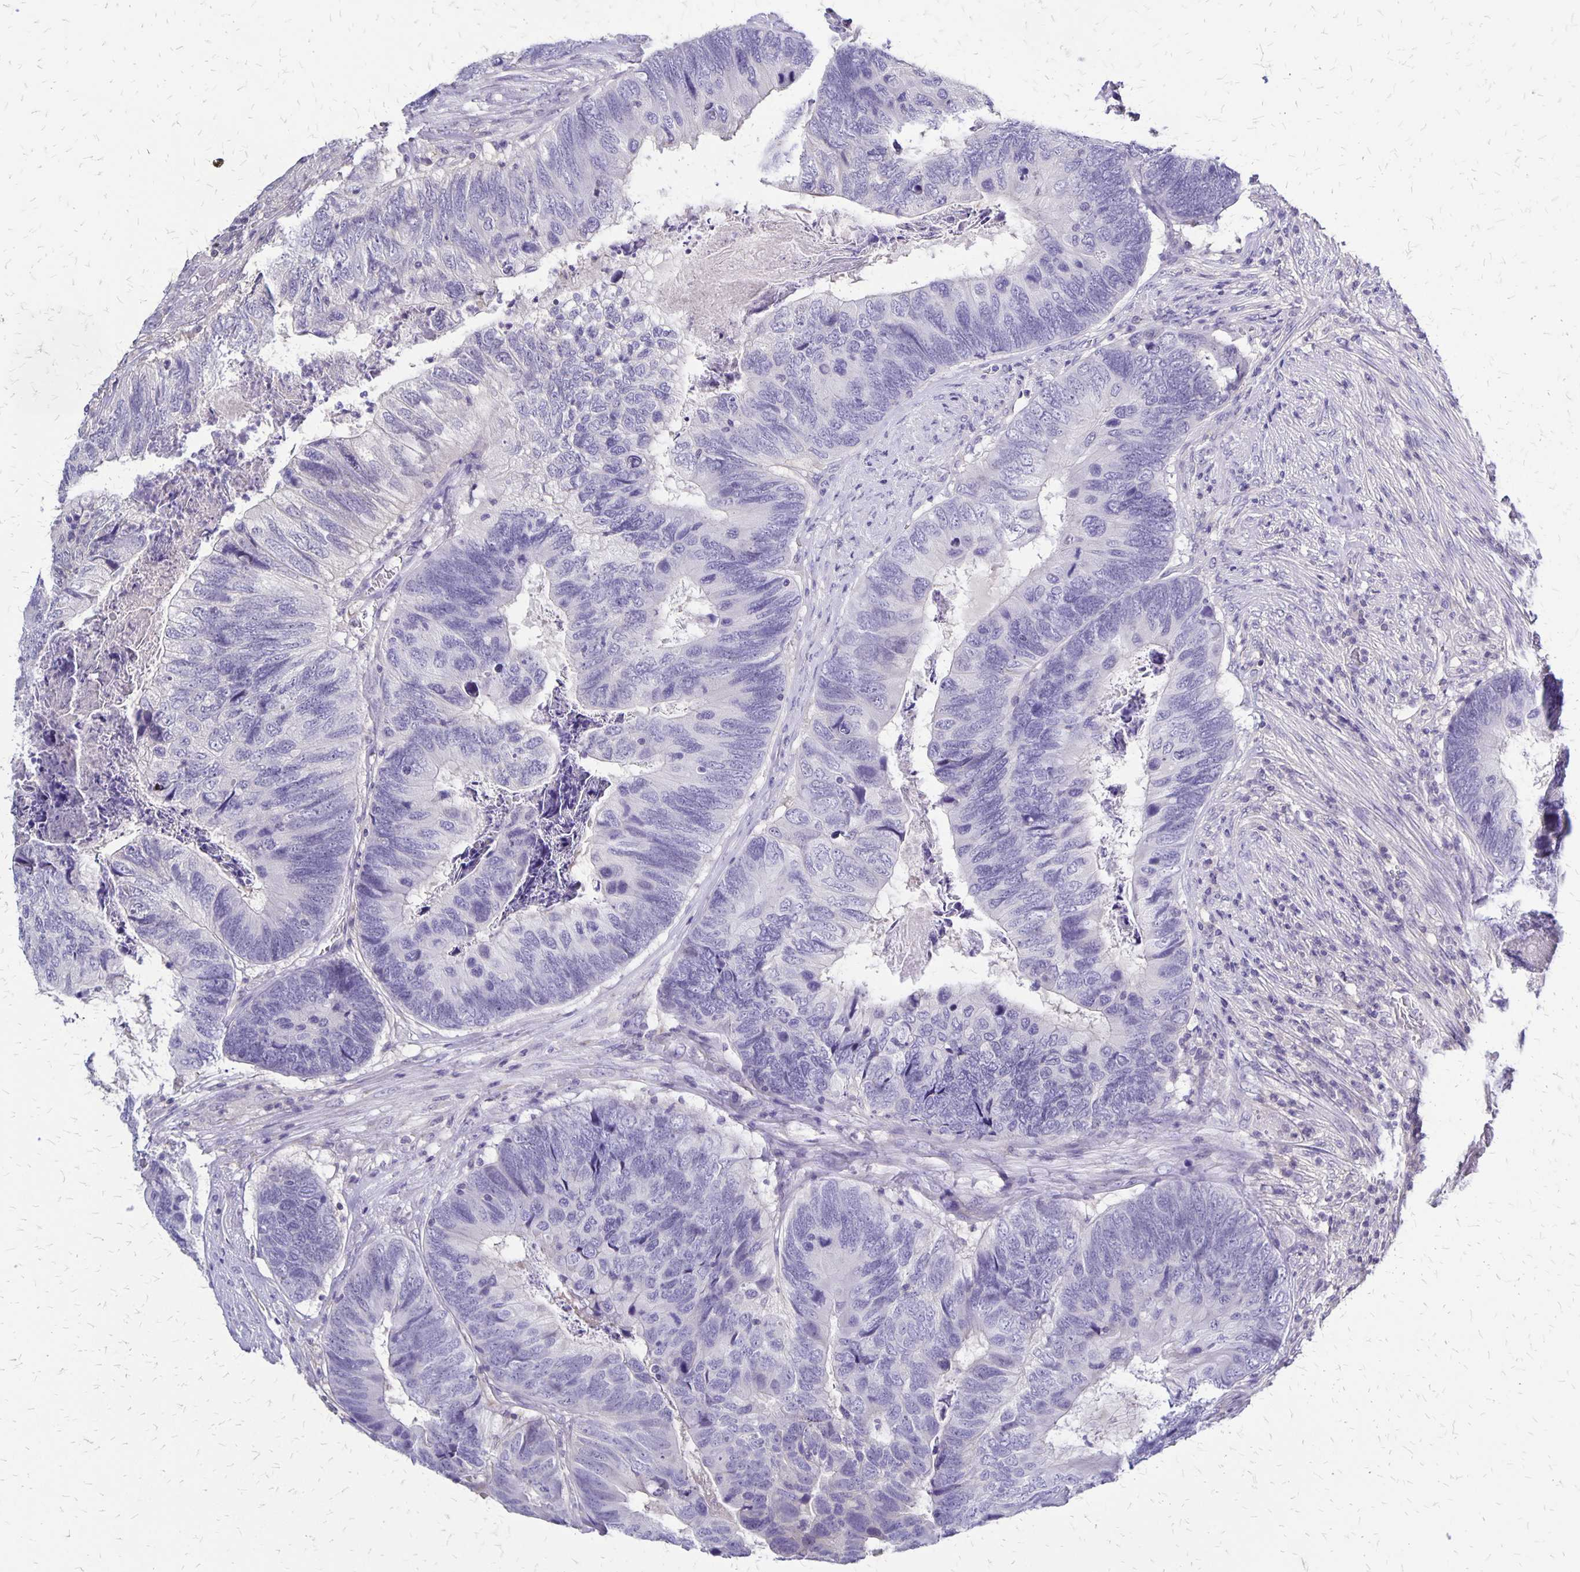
{"staining": {"intensity": "negative", "quantity": "none", "location": "none"}, "tissue": "colorectal cancer", "cell_type": "Tumor cells", "image_type": "cancer", "snomed": [{"axis": "morphology", "description": "Adenocarcinoma, NOS"}, {"axis": "topography", "description": "Colon"}], "caption": "DAB immunohistochemical staining of human colorectal cancer exhibits no significant positivity in tumor cells. Nuclei are stained in blue.", "gene": "SI", "patient": {"sex": "female", "age": 67}}